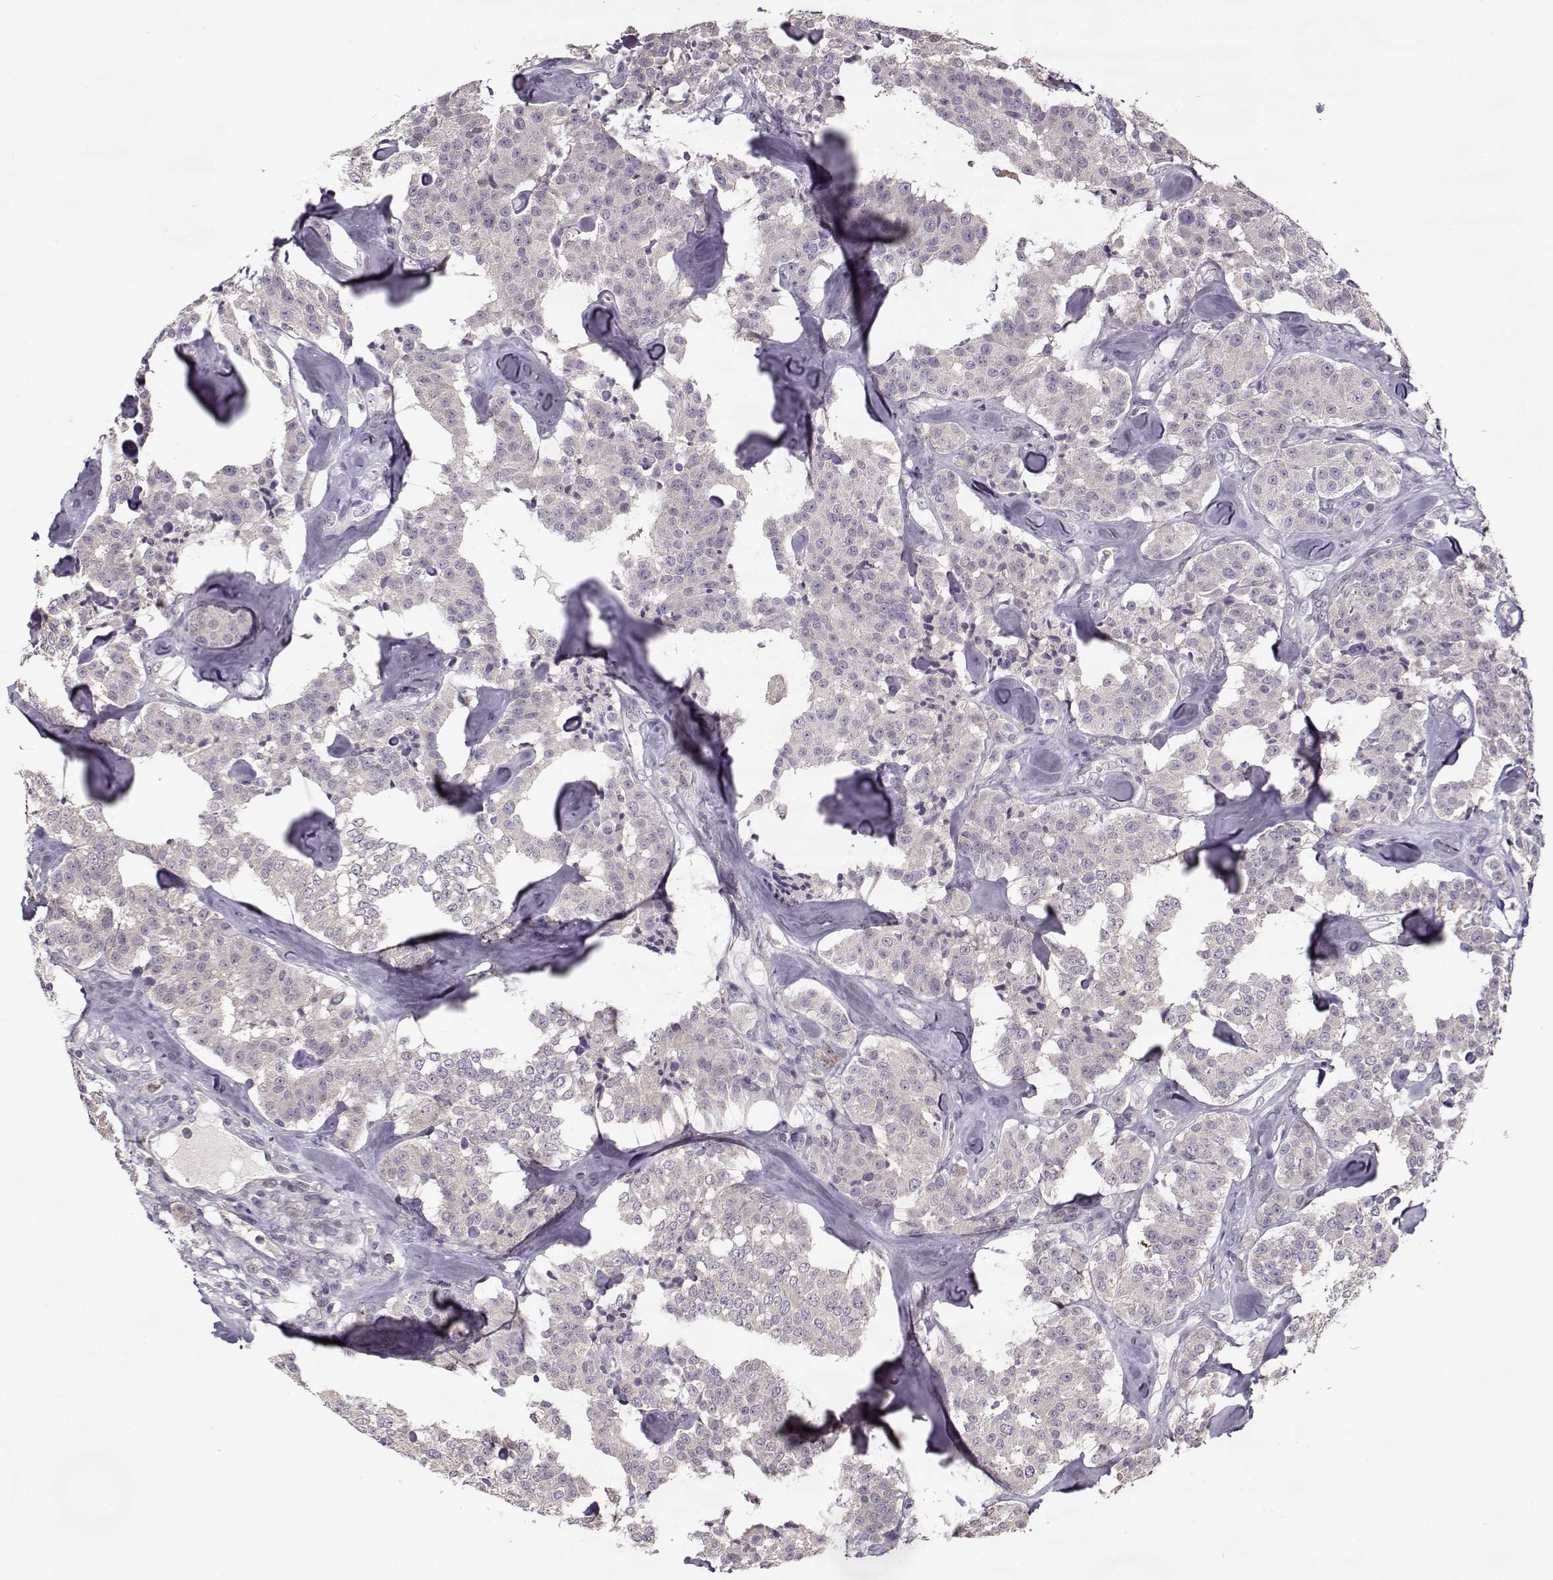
{"staining": {"intensity": "negative", "quantity": "none", "location": "none"}, "tissue": "carcinoid", "cell_type": "Tumor cells", "image_type": "cancer", "snomed": [{"axis": "morphology", "description": "Carcinoid, malignant, NOS"}, {"axis": "topography", "description": "Pancreas"}], "caption": "Histopathology image shows no significant protein expression in tumor cells of malignant carcinoid. Brightfield microscopy of immunohistochemistry (IHC) stained with DAB (3,3'-diaminobenzidine) (brown) and hematoxylin (blue), captured at high magnification.", "gene": "ACOT11", "patient": {"sex": "male", "age": 41}}